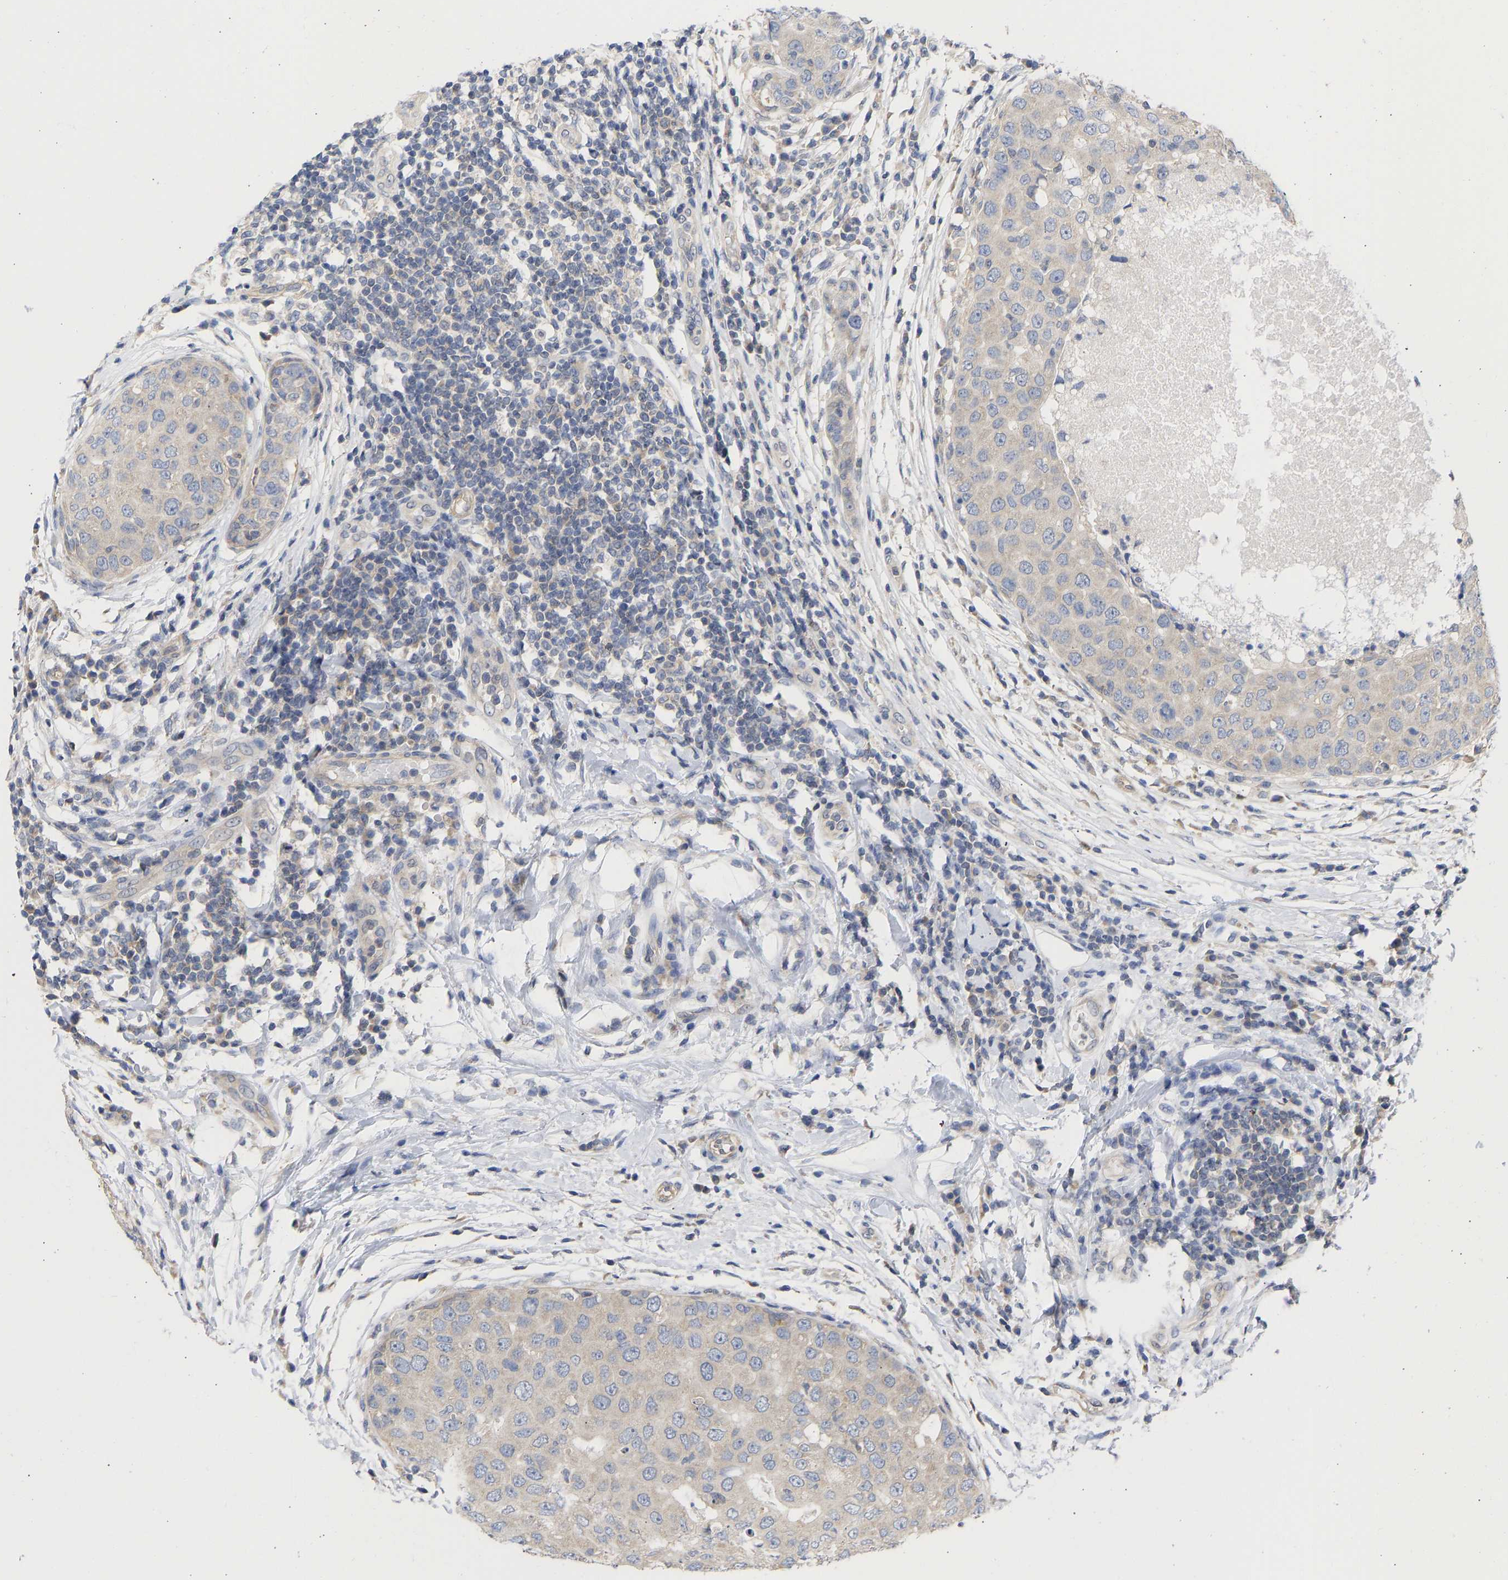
{"staining": {"intensity": "negative", "quantity": "none", "location": "none"}, "tissue": "breast cancer", "cell_type": "Tumor cells", "image_type": "cancer", "snomed": [{"axis": "morphology", "description": "Duct carcinoma"}, {"axis": "topography", "description": "Breast"}], "caption": "This is a photomicrograph of immunohistochemistry staining of breast cancer (infiltrating ductal carcinoma), which shows no positivity in tumor cells.", "gene": "MAP2K3", "patient": {"sex": "female", "age": 27}}